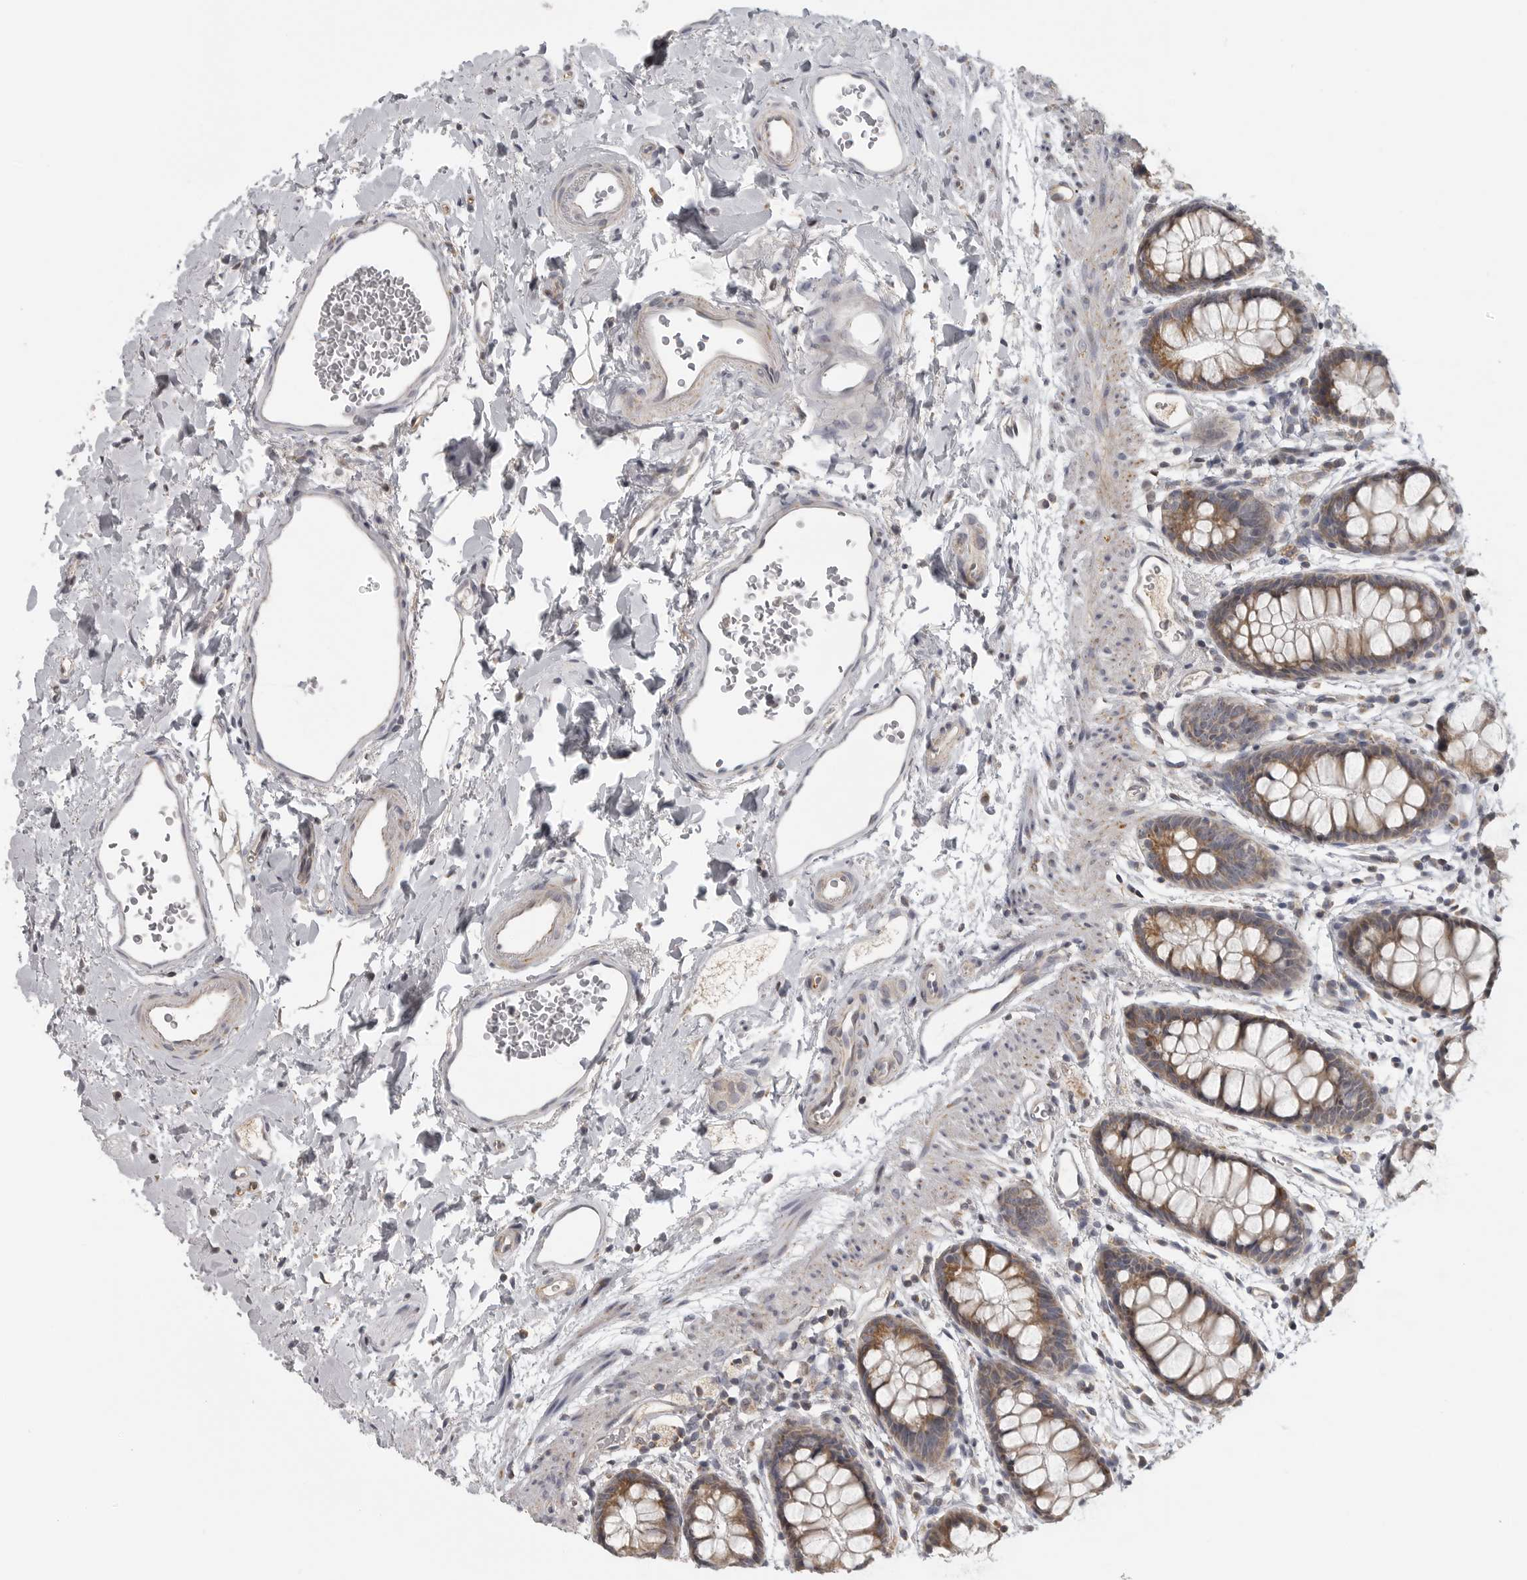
{"staining": {"intensity": "moderate", "quantity": ">75%", "location": "cytoplasmic/membranous"}, "tissue": "rectum", "cell_type": "Glandular cells", "image_type": "normal", "snomed": [{"axis": "morphology", "description": "Normal tissue, NOS"}, {"axis": "topography", "description": "Rectum"}], "caption": "IHC micrograph of benign rectum: rectum stained using immunohistochemistry (IHC) demonstrates medium levels of moderate protein expression localized specifically in the cytoplasmic/membranous of glandular cells, appearing as a cytoplasmic/membranous brown color.", "gene": "RXFP3", "patient": {"sex": "female", "age": 65}}